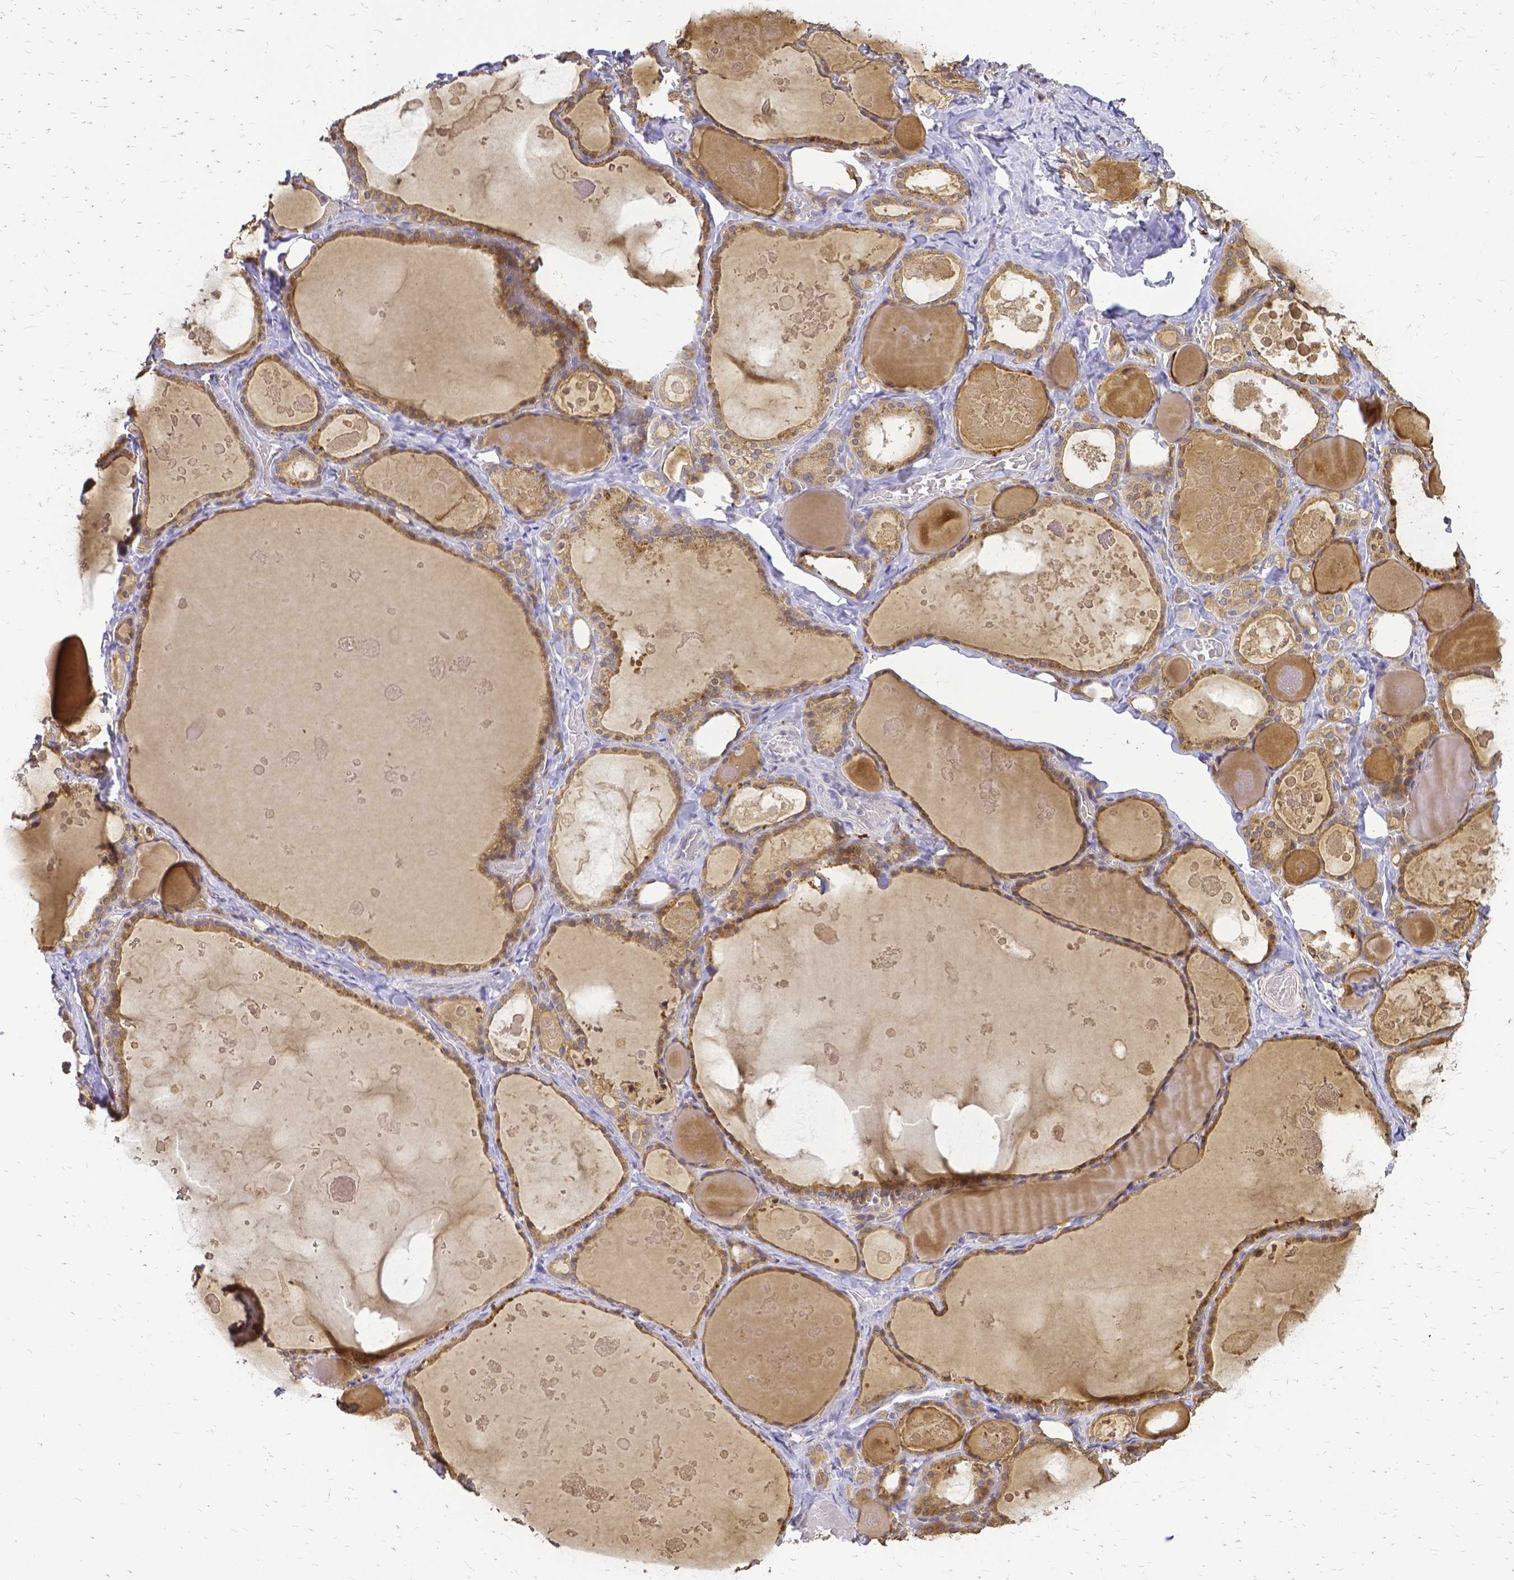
{"staining": {"intensity": "moderate", "quantity": ">75%", "location": "cytoplasmic/membranous"}, "tissue": "thyroid gland", "cell_type": "Glandular cells", "image_type": "normal", "snomed": [{"axis": "morphology", "description": "Normal tissue, NOS"}, {"axis": "topography", "description": "Thyroid gland"}], "caption": "IHC staining of unremarkable thyroid gland, which shows medium levels of moderate cytoplasmic/membranous positivity in approximately >75% of glandular cells indicating moderate cytoplasmic/membranous protein expression. The staining was performed using DAB (3,3'-diaminobenzidine) (brown) for protein detection and nuclei were counterstained in hematoxylin (blue).", "gene": "CIB1", "patient": {"sex": "male", "age": 56}}